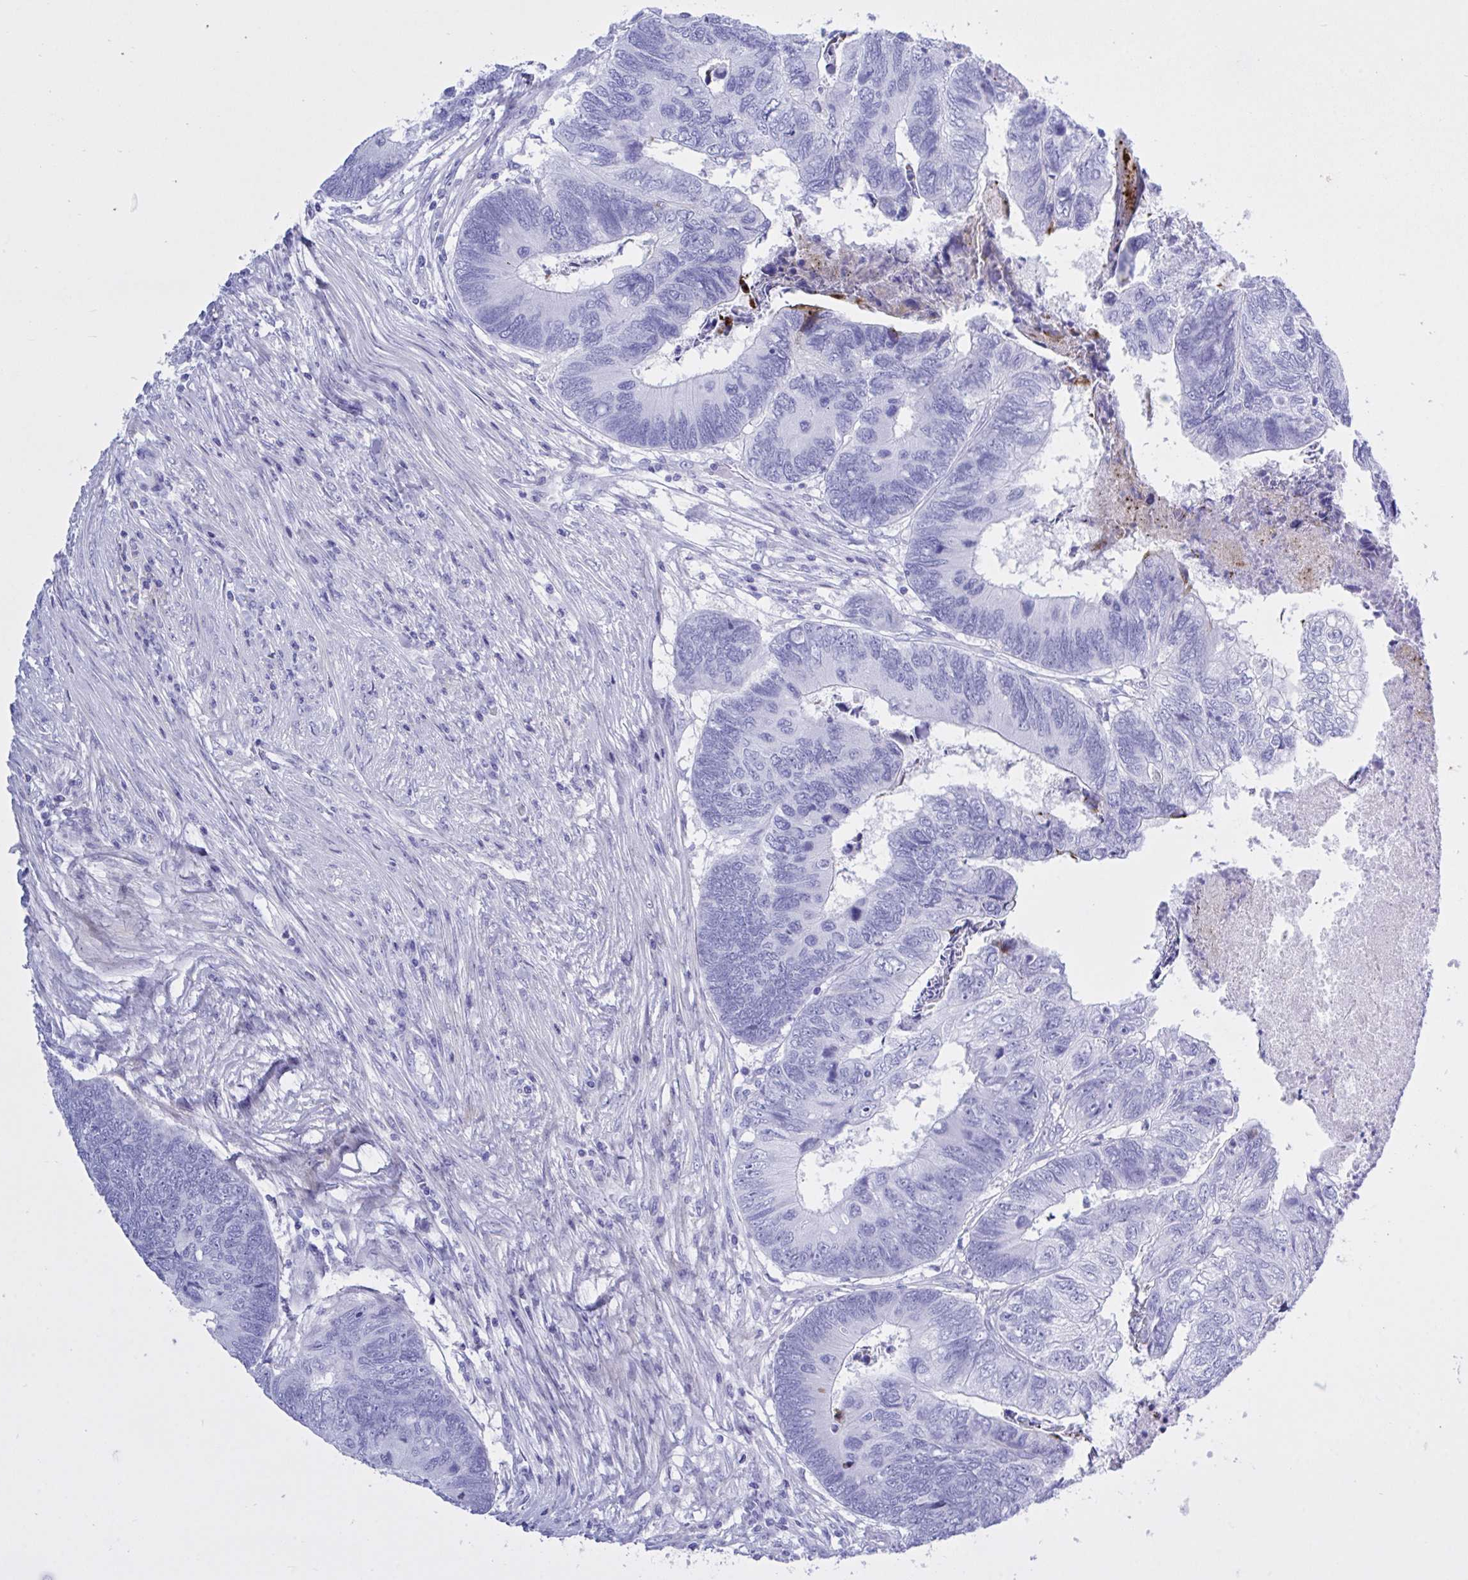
{"staining": {"intensity": "negative", "quantity": "none", "location": "none"}, "tissue": "colorectal cancer", "cell_type": "Tumor cells", "image_type": "cancer", "snomed": [{"axis": "morphology", "description": "Adenocarcinoma, NOS"}, {"axis": "topography", "description": "Colon"}], "caption": "Colorectal cancer stained for a protein using immunohistochemistry (IHC) reveals no positivity tumor cells.", "gene": "BEX5", "patient": {"sex": "female", "age": 67}}